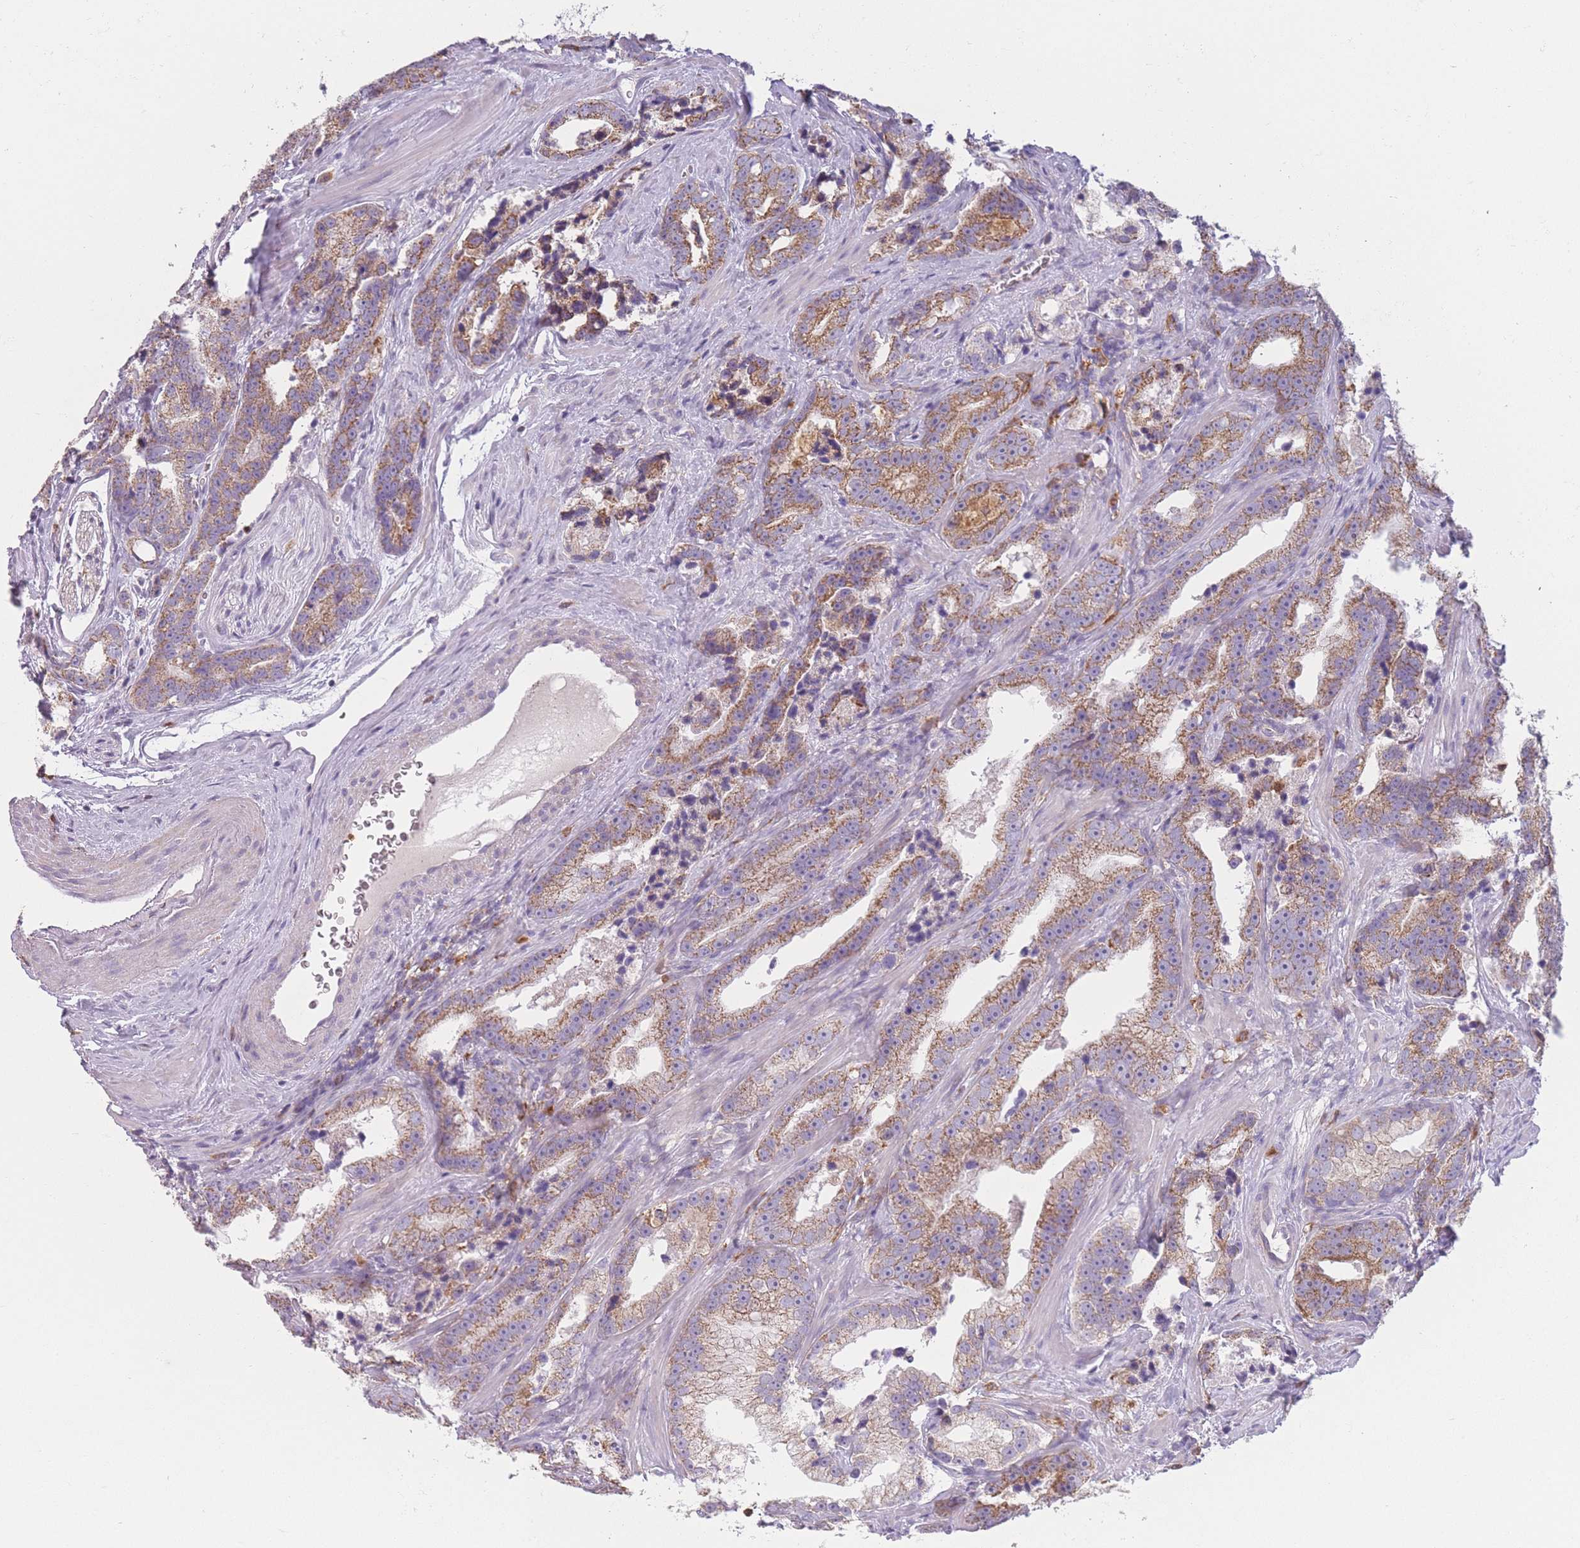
{"staining": {"intensity": "moderate", "quantity": ">75%", "location": "cytoplasmic/membranous"}, "tissue": "prostate cancer", "cell_type": "Tumor cells", "image_type": "cancer", "snomed": [{"axis": "morphology", "description": "Adenocarcinoma, High grade"}, {"axis": "topography", "description": "Prostate"}], "caption": "Immunohistochemistry (IHC) (DAB (3,3'-diaminobenzidine)) staining of prostate cancer reveals moderate cytoplasmic/membranous protein staining in approximately >75% of tumor cells. (Stains: DAB in brown, nuclei in blue, Microscopy: brightfield microscopy at high magnification).", "gene": "PRAM1", "patient": {"sex": "male", "age": 62}}